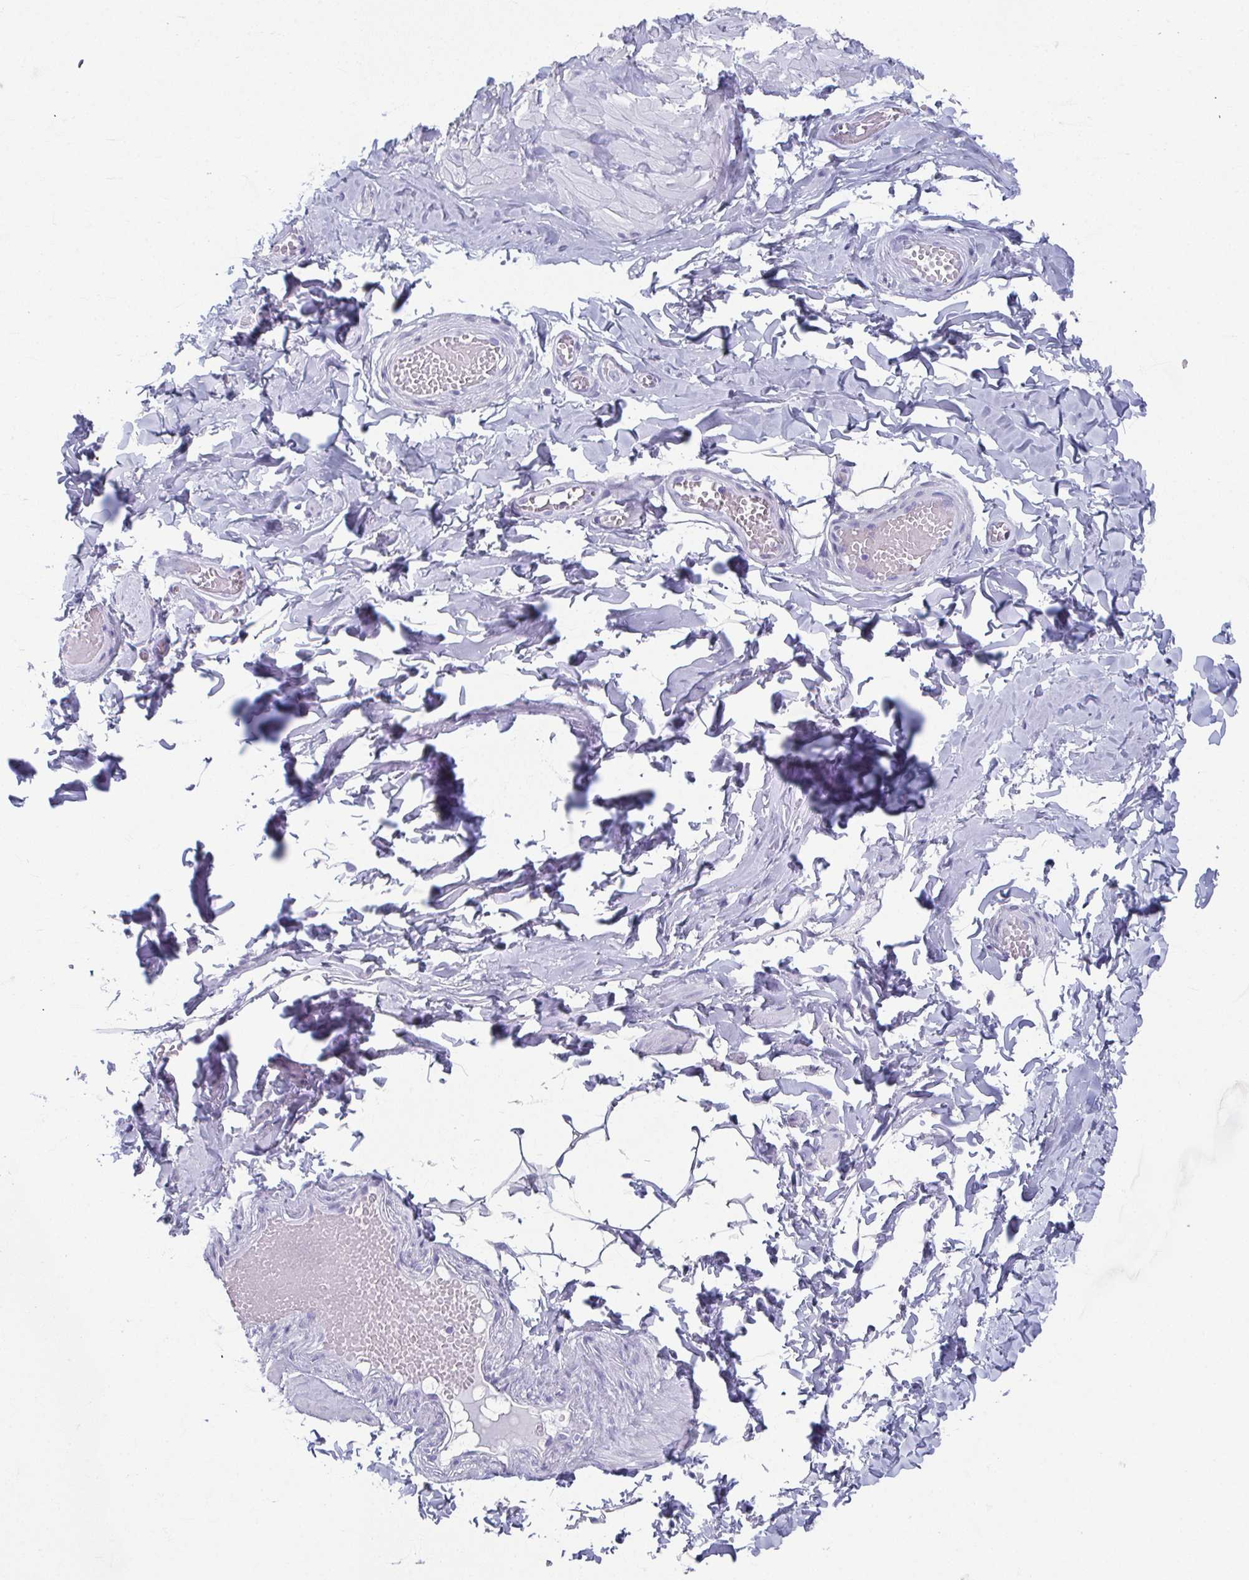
{"staining": {"intensity": "negative", "quantity": "none", "location": "none"}, "tissue": "adipose tissue", "cell_type": "Adipocytes", "image_type": "normal", "snomed": [{"axis": "morphology", "description": "Normal tissue, NOS"}, {"axis": "topography", "description": "Soft tissue"}, {"axis": "topography", "description": "Adipose tissue"}, {"axis": "topography", "description": "Vascular tissue"}, {"axis": "topography", "description": "Peripheral nerve tissue"}], "caption": "Image shows no protein expression in adipocytes of unremarkable adipose tissue.", "gene": "GHRL", "patient": {"sex": "male", "age": 29}}